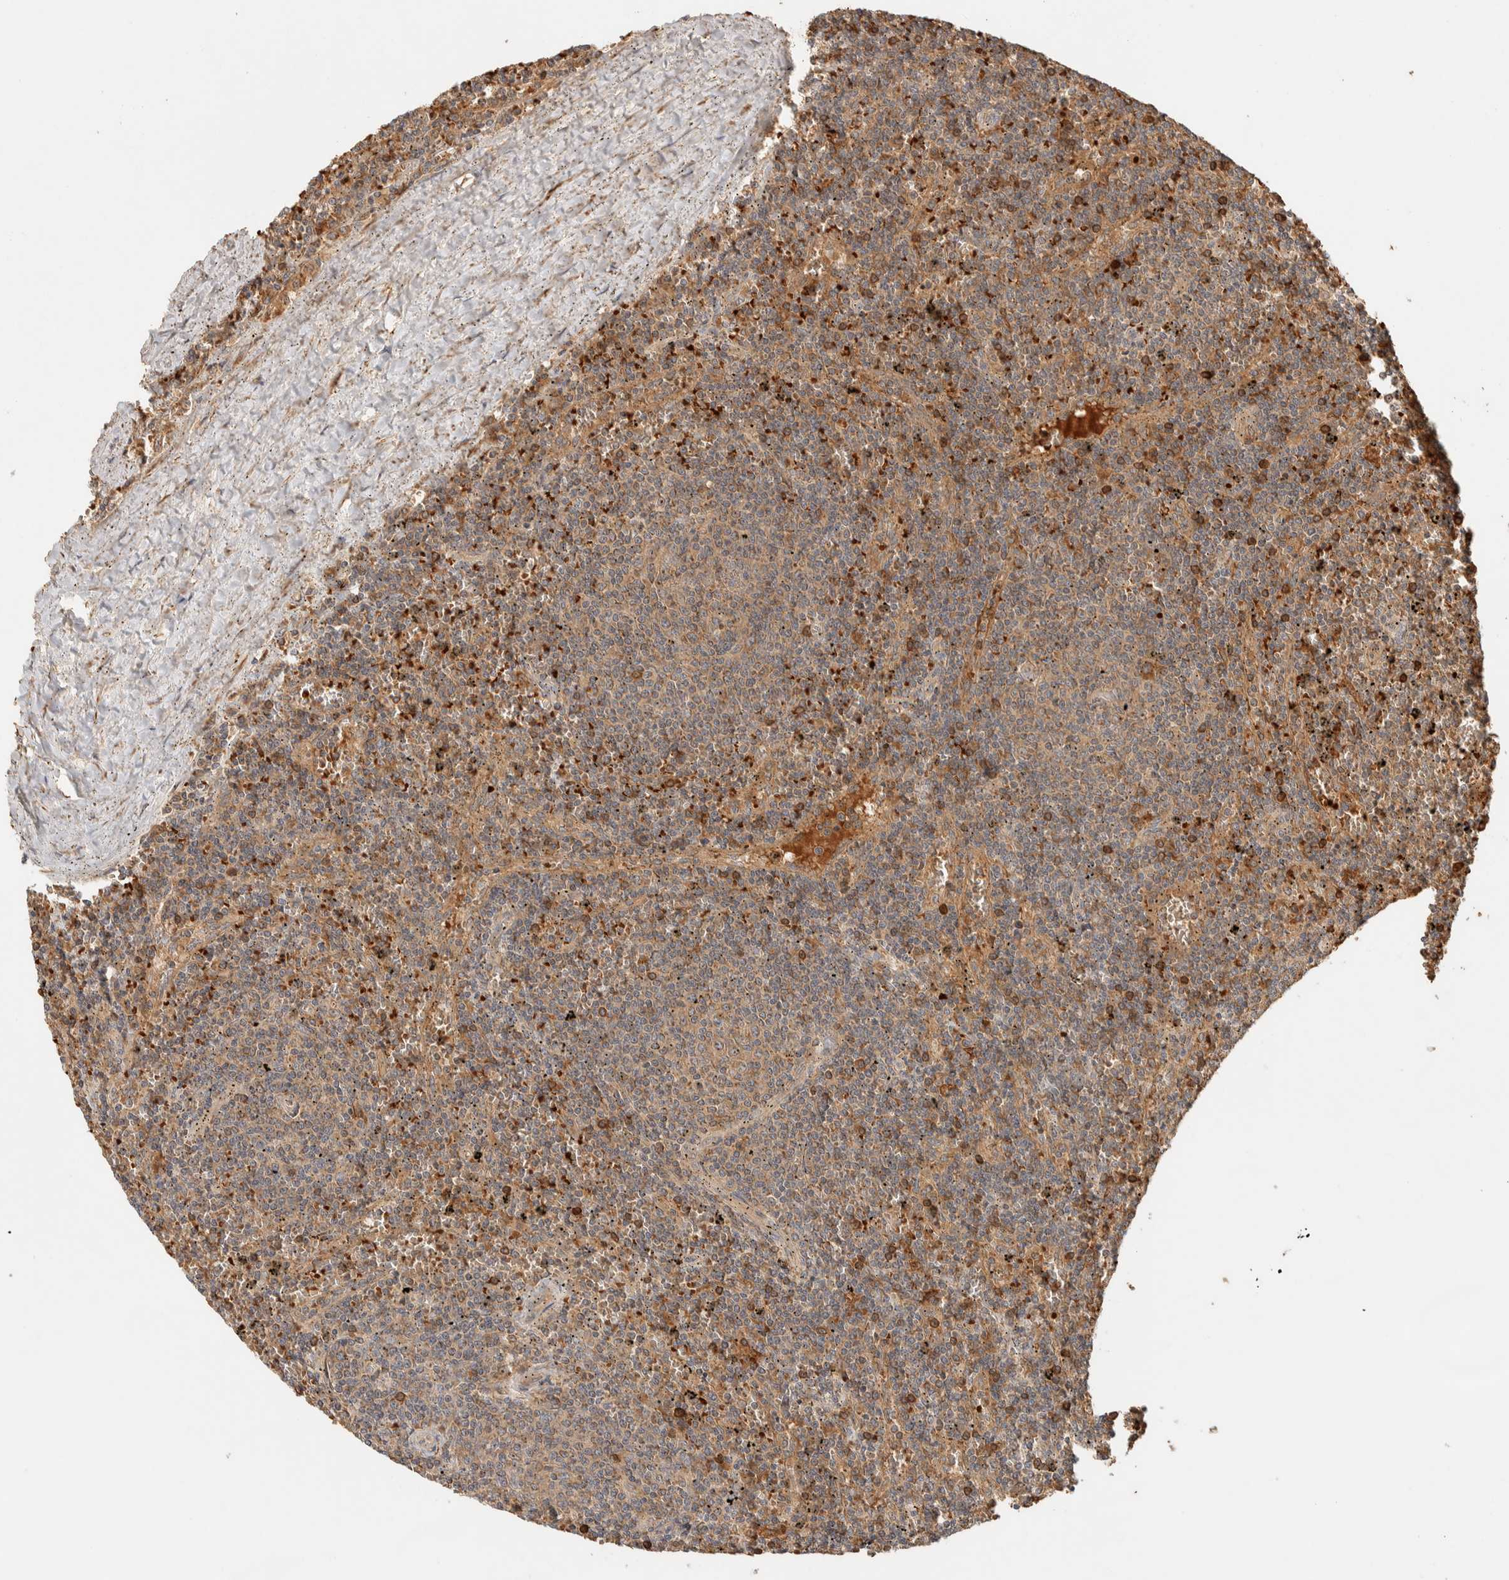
{"staining": {"intensity": "moderate", "quantity": ">75%", "location": "cytoplasmic/membranous"}, "tissue": "lymphoma", "cell_type": "Tumor cells", "image_type": "cancer", "snomed": [{"axis": "morphology", "description": "Malignant lymphoma, non-Hodgkin's type, Low grade"}, {"axis": "topography", "description": "Spleen"}], "caption": "Tumor cells display medium levels of moderate cytoplasmic/membranous expression in approximately >75% of cells in human malignant lymphoma, non-Hodgkin's type (low-grade).", "gene": "TTI2", "patient": {"sex": "female", "age": 50}}